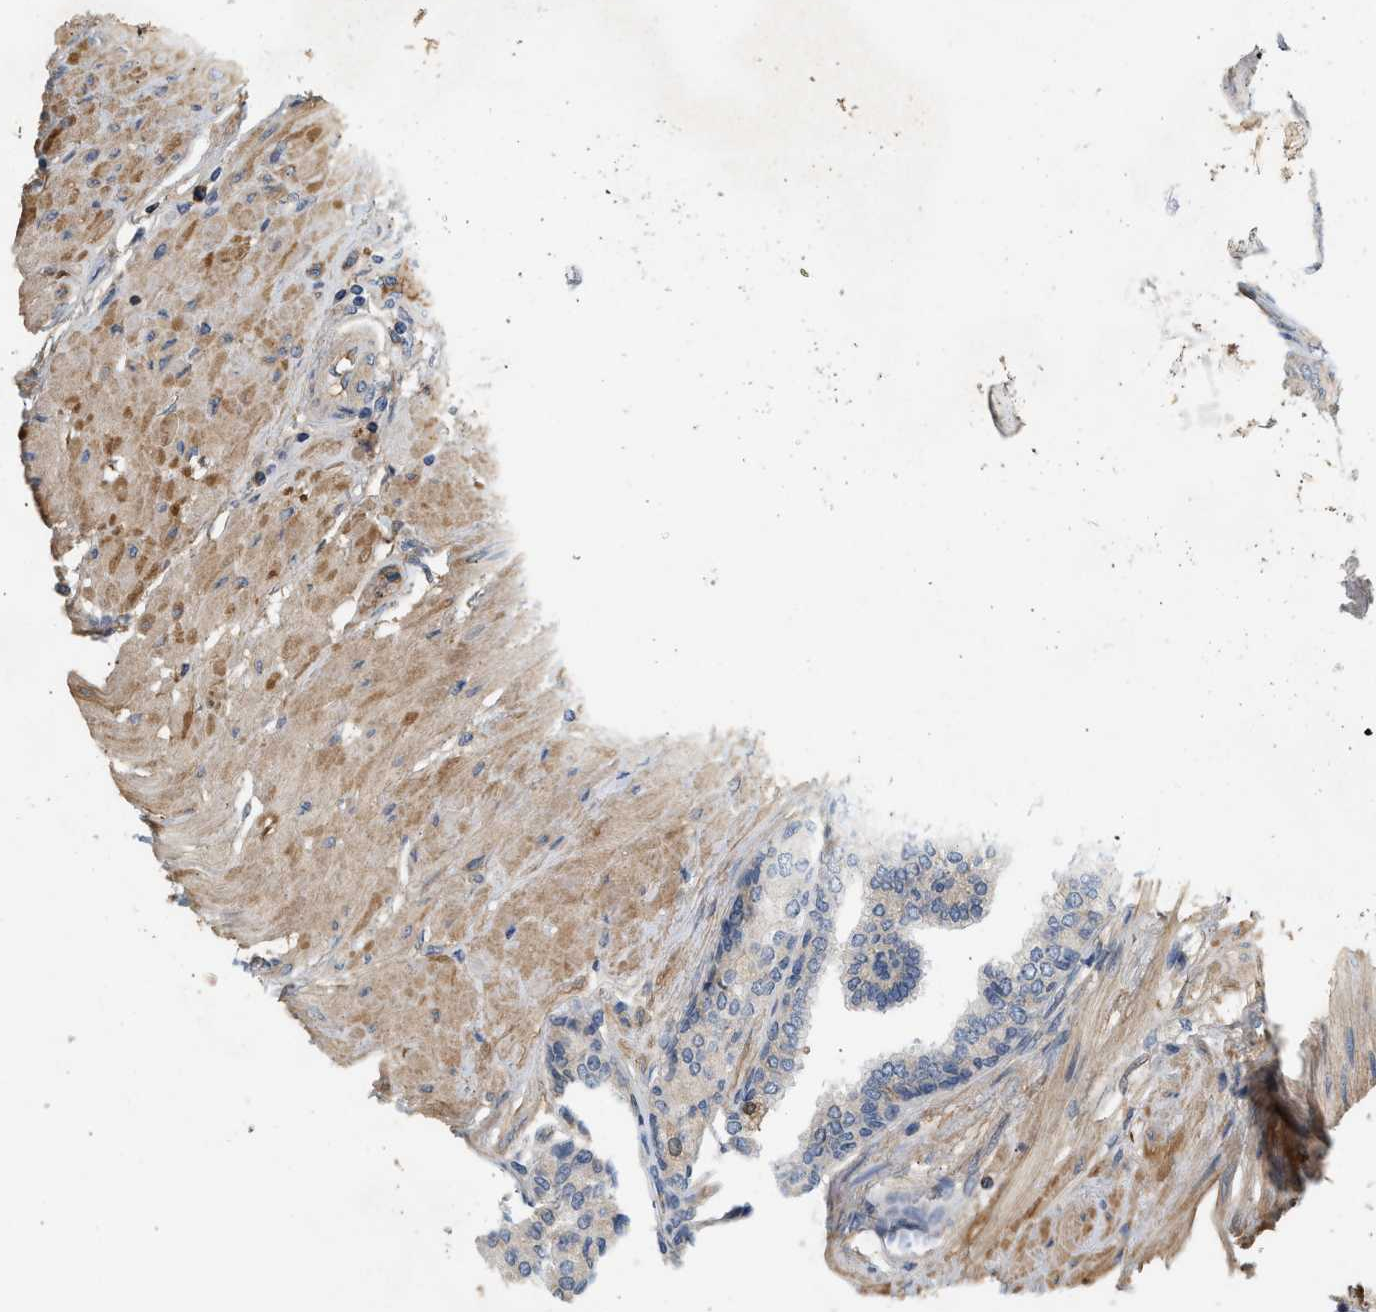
{"staining": {"intensity": "weak", "quantity": "<25%", "location": "cytoplasmic/membranous"}, "tissue": "prostate cancer", "cell_type": "Tumor cells", "image_type": "cancer", "snomed": [{"axis": "morphology", "description": "Adenocarcinoma, Low grade"}, {"axis": "topography", "description": "Prostate"}], "caption": "This image is of prostate cancer stained with immunohistochemistry (IHC) to label a protein in brown with the nuclei are counter-stained blue. There is no expression in tumor cells. (Immunohistochemistry (ihc), brightfield microscopy, high magnification).", "gene": "F8", "patient": {"sex": "male", "age": 57}}